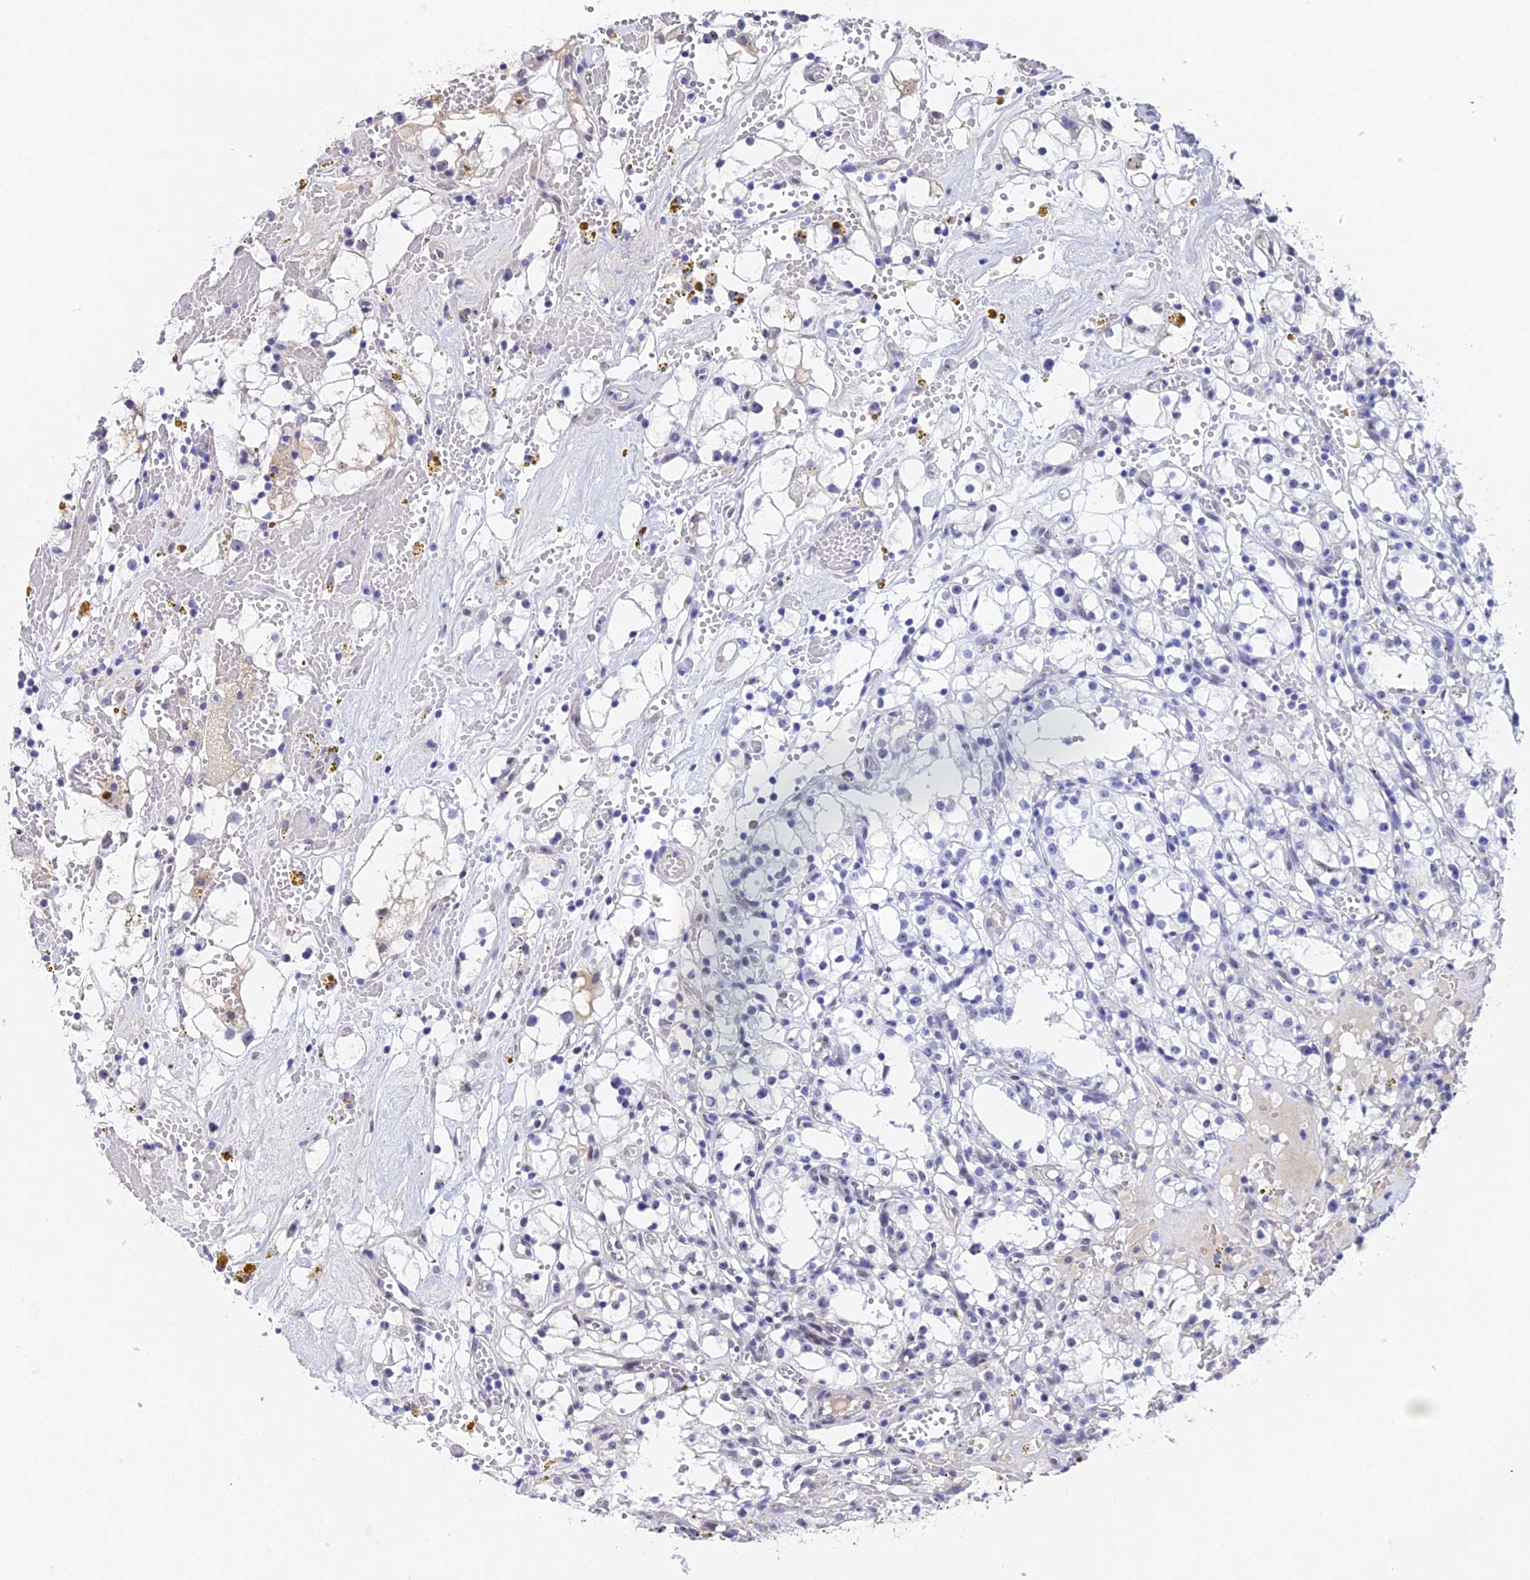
{"staining": {"intensity": "negative", "quantity": "none", "location": "none"}, "tissue": "renal cancer", "cell_type": "Tumor cells", "image_type": "cancer", "snomed": [{"axis": "morphology", "description": "Adenocarcinoma, NOS"}, {"axis": "topography", "description": "Kidney"}], "caption": "DAB immunohistochemical staining of adenocarcinoma (renal) displays no significant staining in tumor cells.", "gene": "TRIM24", "patient": {"sex": "male", "age": 56}}